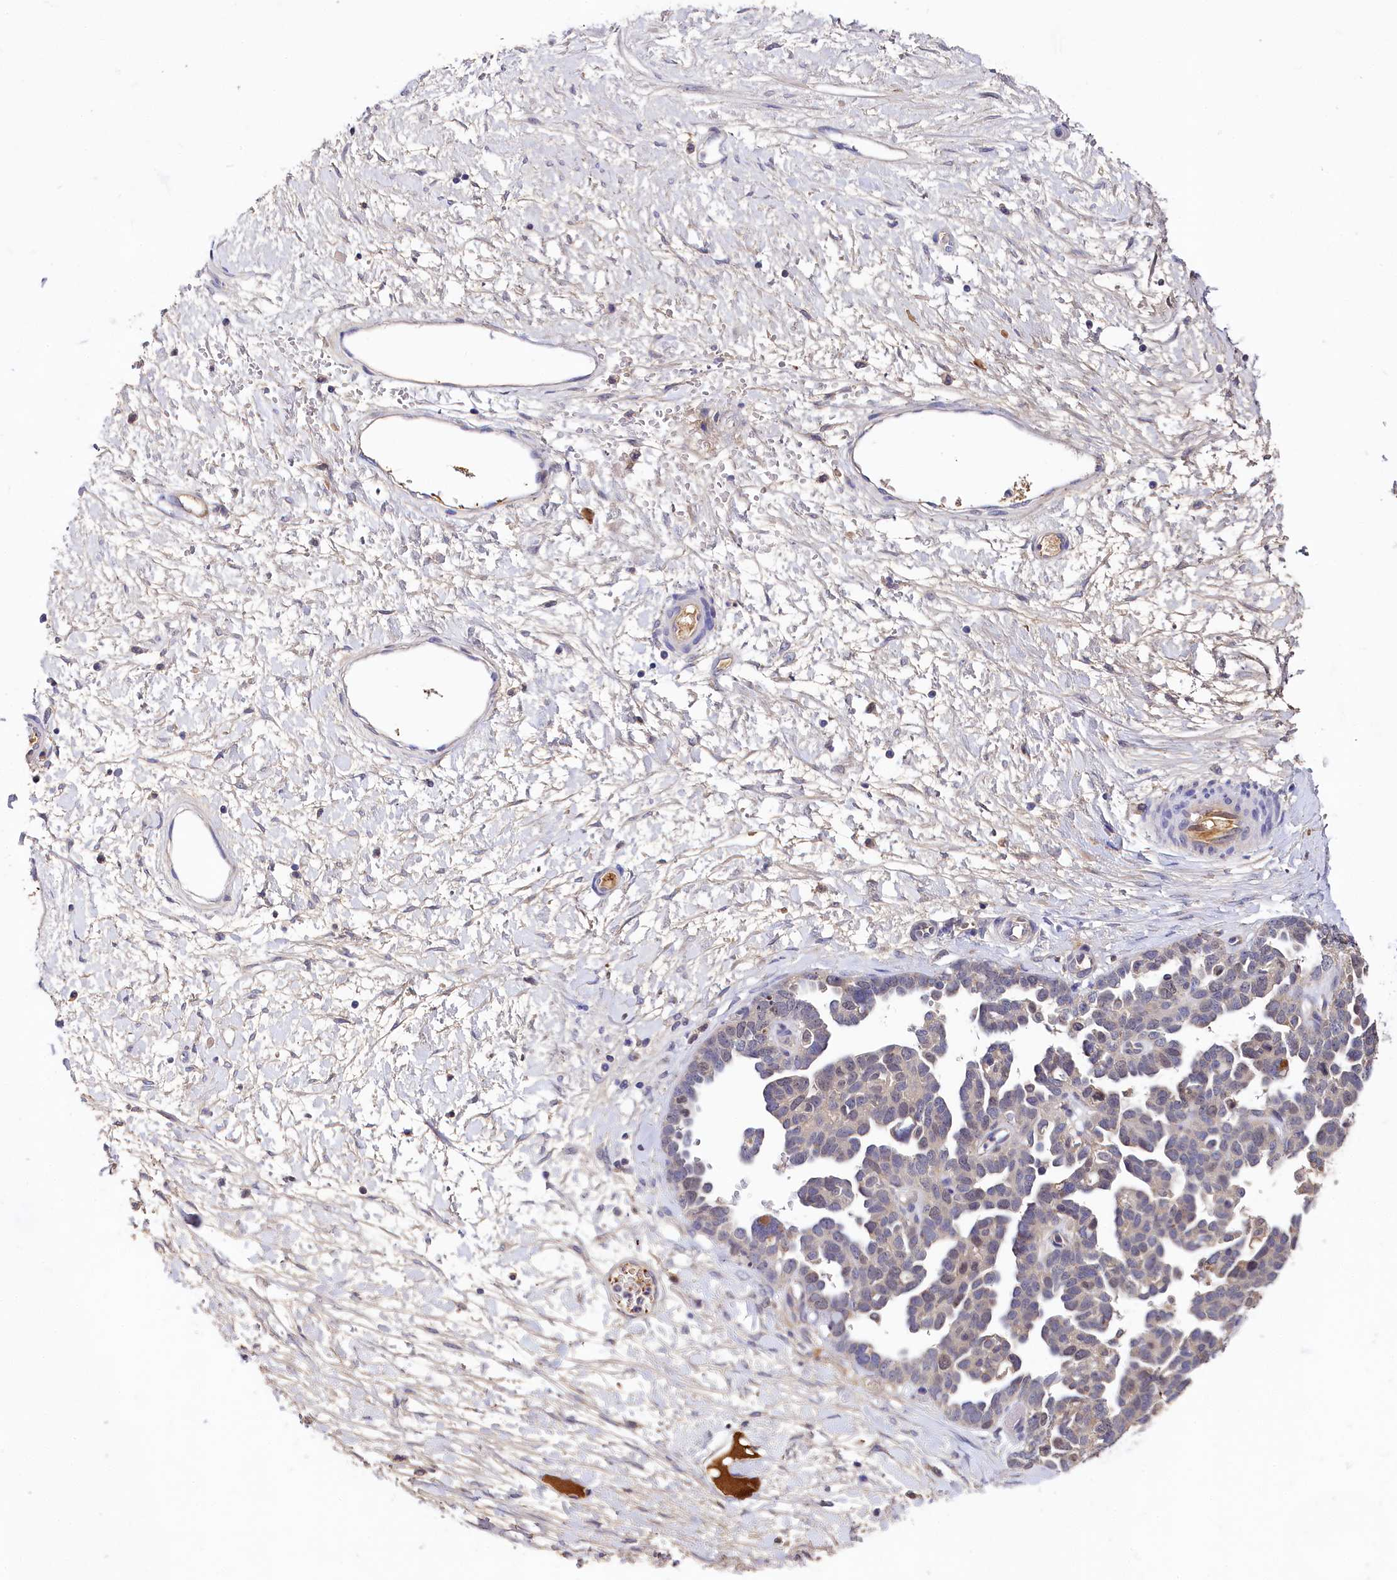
{"staining": {"intensity": "weak", "quantity": "<25%", "location": "nuclear"}, "tissue": "ovarian cancer", "cell_type": "Tumor cells", "image_type": "cancer", "snomed": [{"axis": "morphology", "description": "Cystadenocarcinoma, serous, NOS"}, {"axis": "topography", "description": "Ovary"}], "caption": "Immunohistochemical staining of ovarian cancer (serous cystadenocarcinoma) shows no significant expression in tumor cells.", "gene": "SPINK9", "patient": {"sex": "female", "age": 54}}